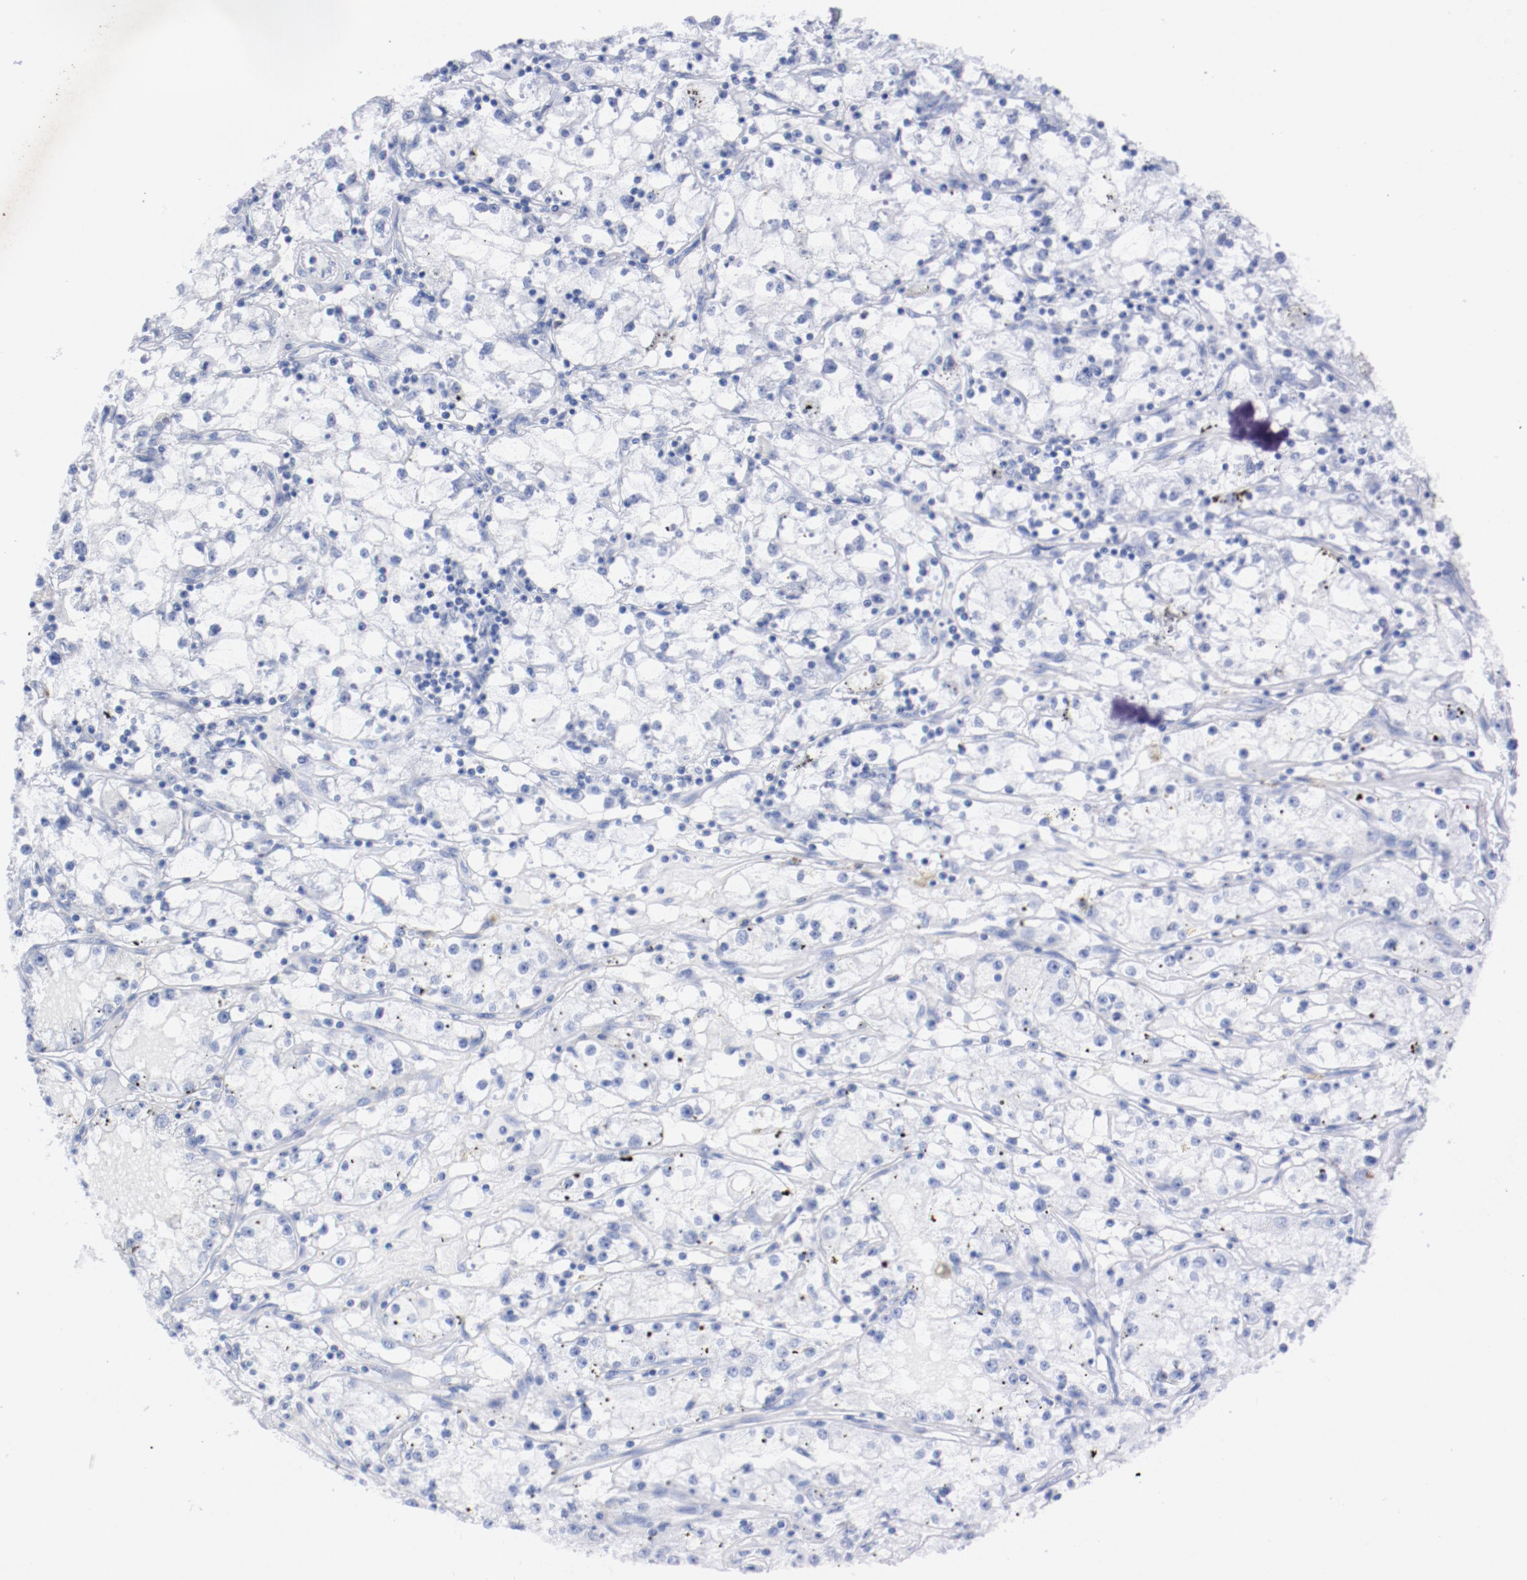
{"staining": {"intensity": "negative", "quantity": "none", "location": "none"}, "tissue": "renal cancer", "cell_type": "Tumor cells", "image_type": "cancer", "snomed": [{"axis": "morphology", "description": "Adenocarcinoma, NOS"}, {"axis": "topography", "description": "Kidney"}], "caption": "An image of human renal adenocarcinoma is negative for staining in tumor cells.", "gene": "PITPNM2", "patient": {"sex": "male", "age": 56}}